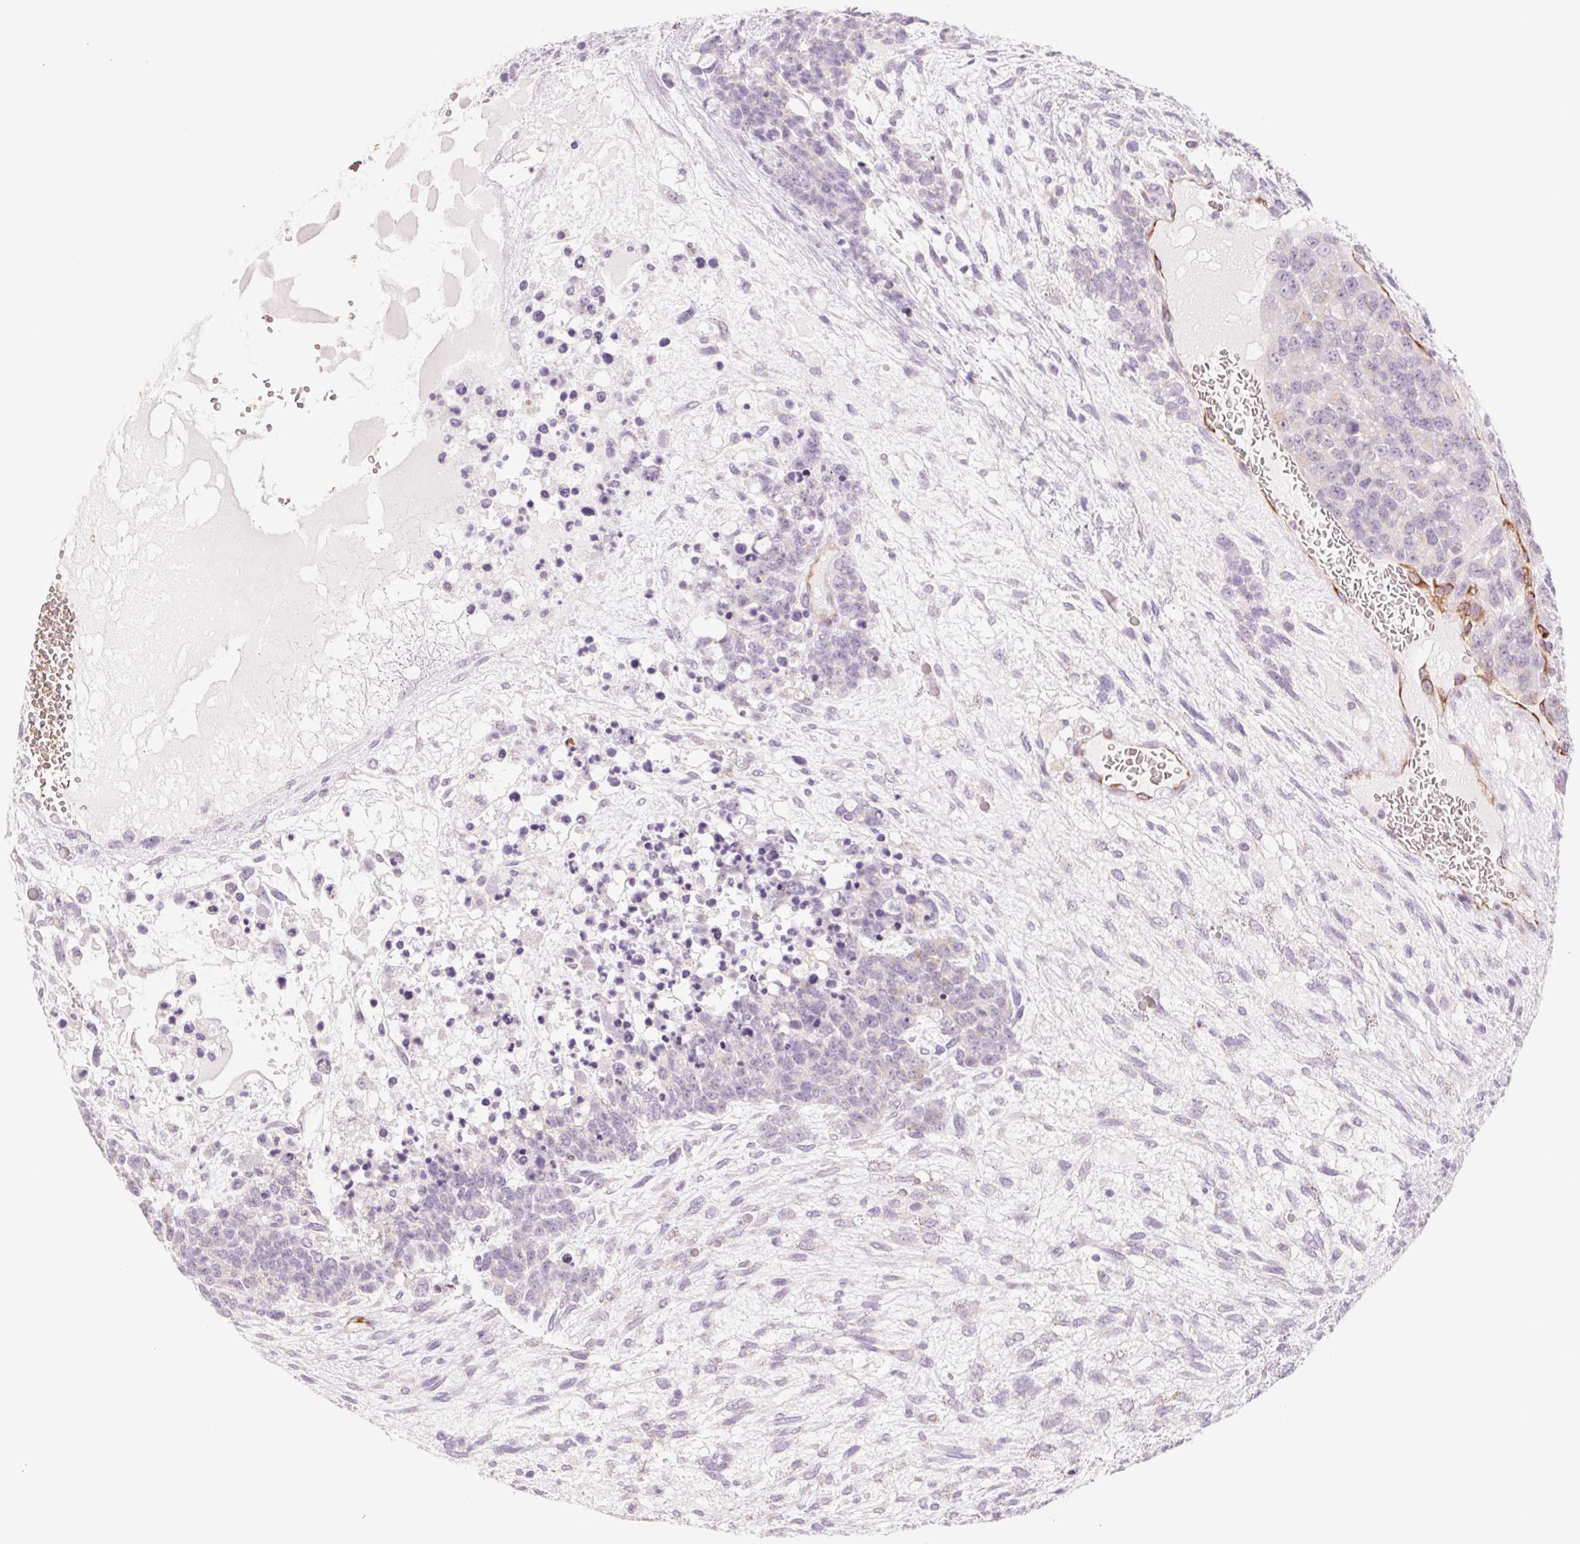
{"staining": {"intensity": "negative", "quantity": "none", "location": "none"}, "tissue": "testis cancer", "cell_type": "Tumor cells", "image_type": "cancer", "snomed": [{"axis": "morphology", "description": "Carcinoma, Embryonal, NOS"}, {"axis": "topography", "description": "Testis"}], "caption": "DAB immunohistochemical staining of testis cancer demonstrates no significant staining in tumor cells.", "gene": "IGFL3", "patient": {"sex": "male", "age": 23}}